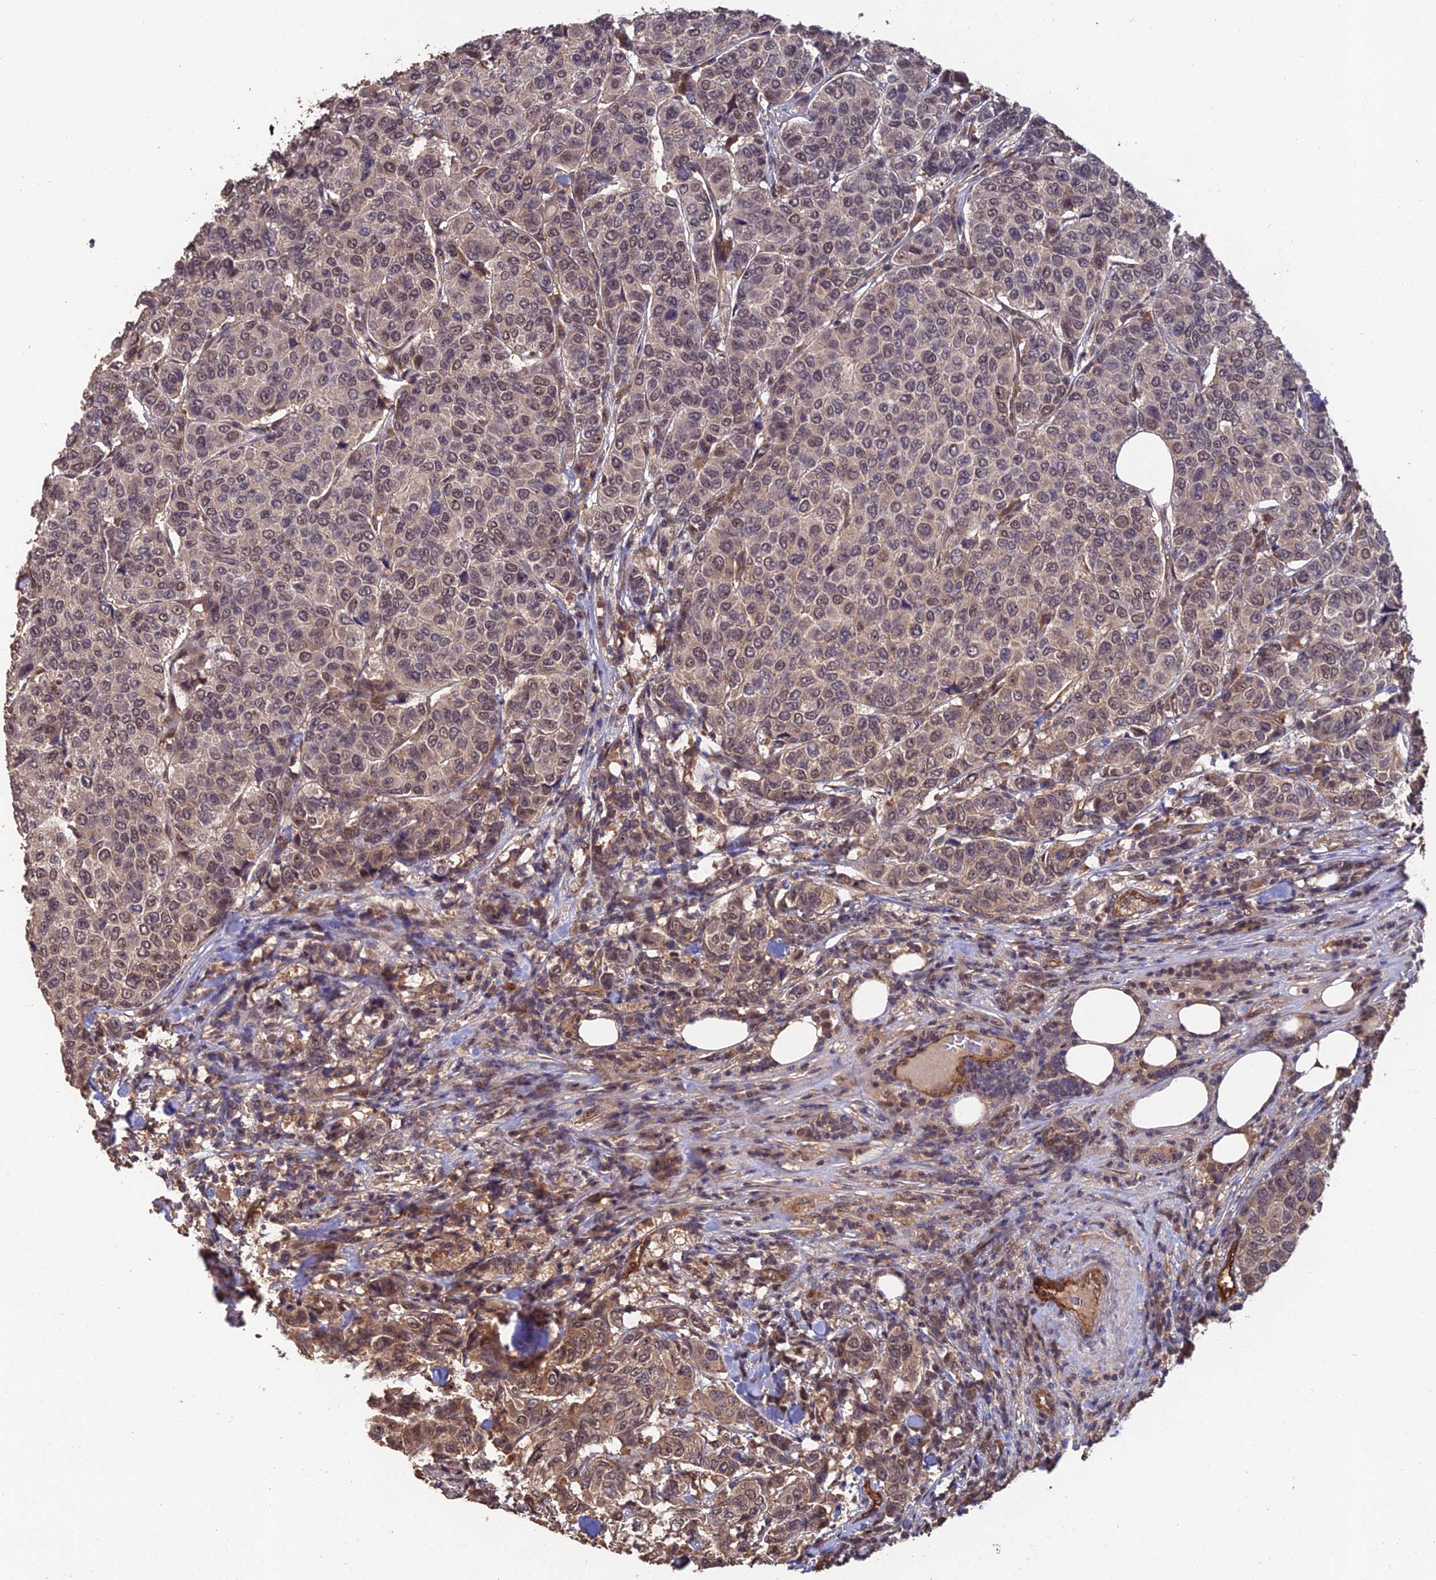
{"staining": {"intensity": "weak", "quantity": "<25%", "location": "cytoplasmic/membranous,nuclear"}, "tissue": "breast cancer", "cell_type": "Tumor cells", "image_type": "cancer", "snomed": [{"axis": "morphology", "description": "Duct carcinoma"}, {"axis": "topography", "description": "Breast"}], "caption": "This micrograph is of invasive ductal carcinoma (breast) stained with immunohistochemistry (IHC) to label a protein in brown with the nuclei are counter-stained blue. There is no staining in tumor cells.", "gene": "RALGAPA2", "patient": {"sex": "female", "age": 55}}